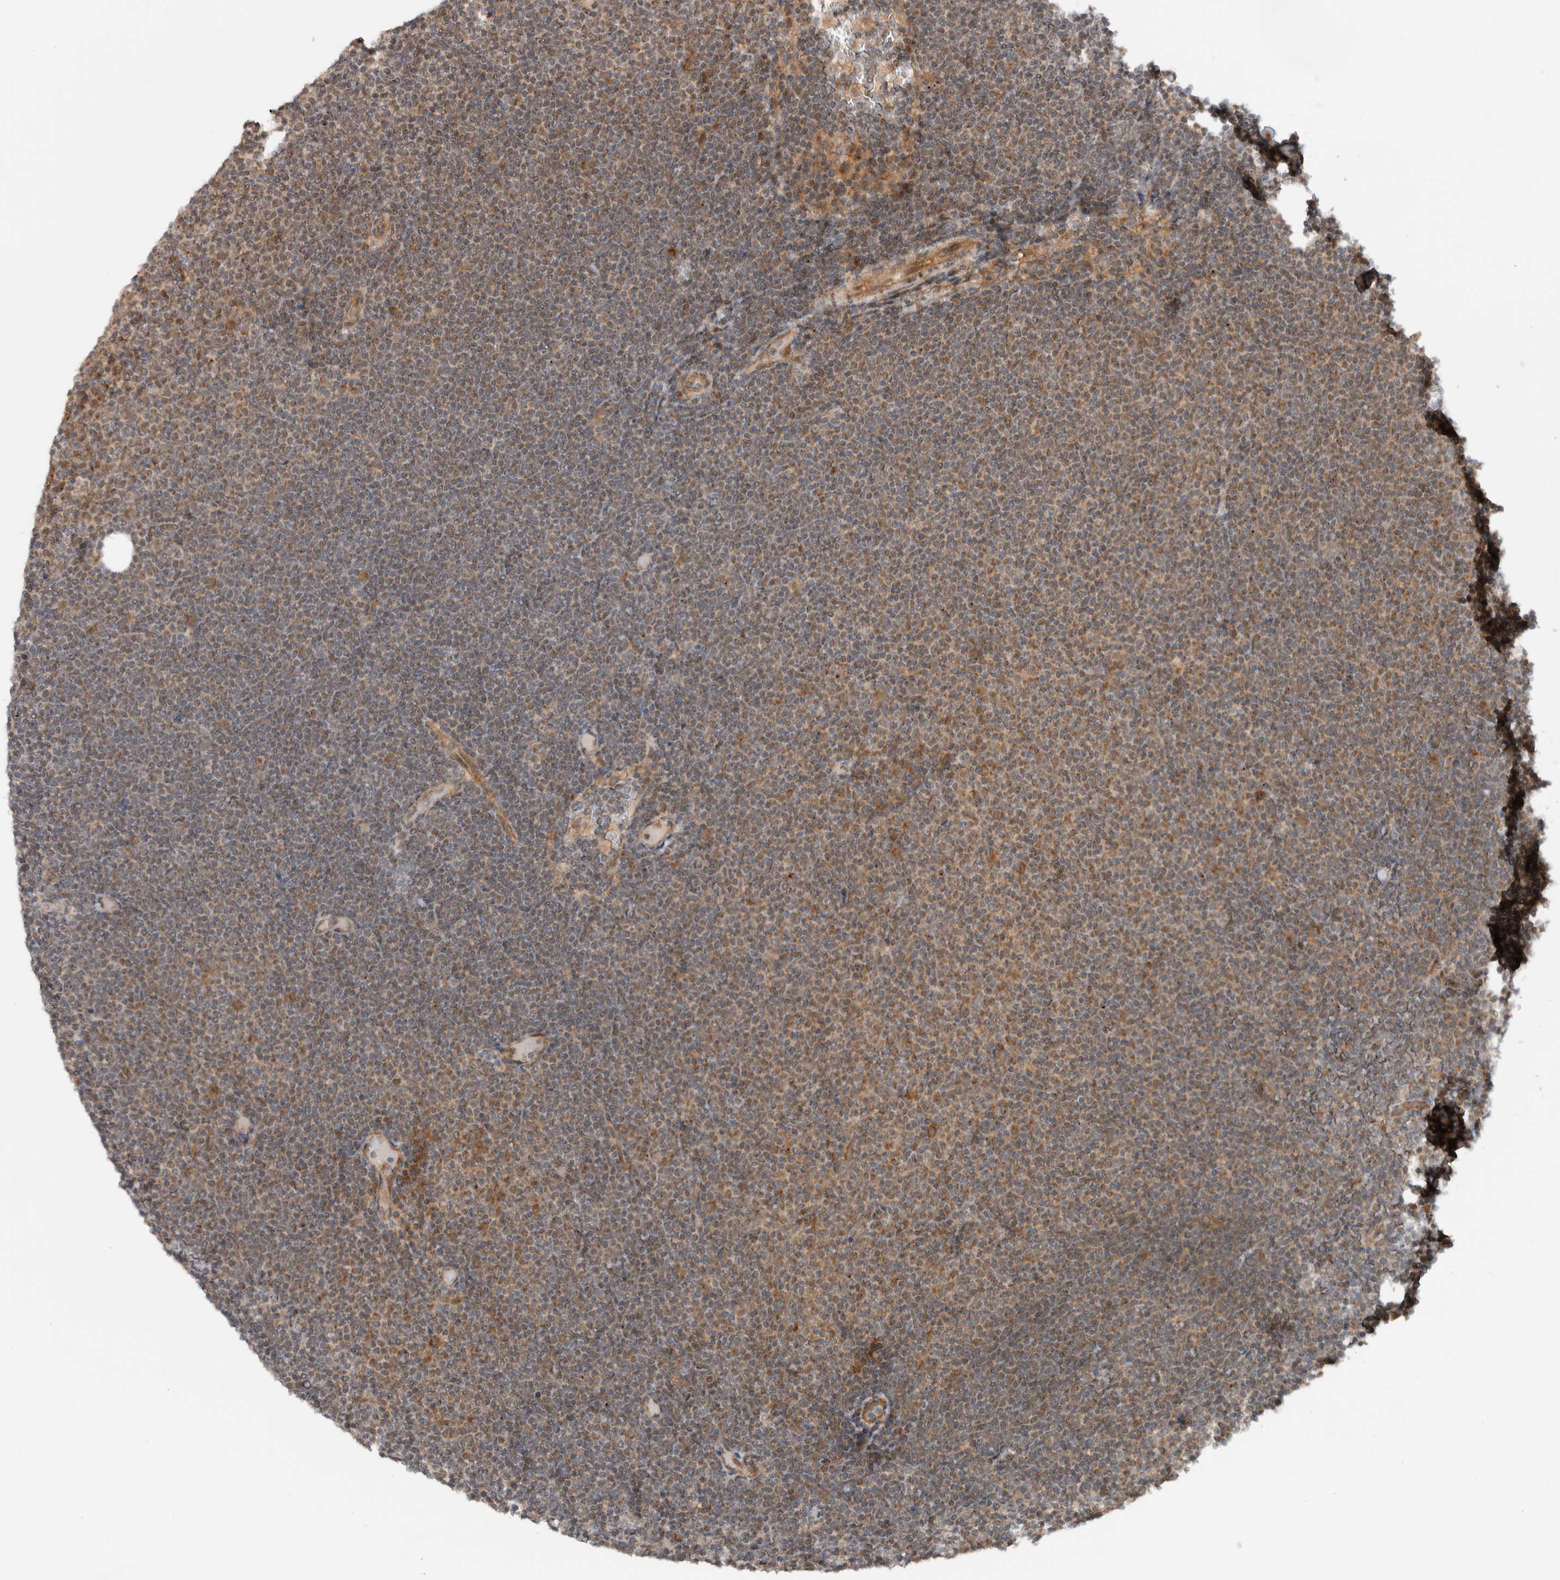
{"staining": {"intensity": "moderate", "quantity": "25%-75%", "location": "cytoplasmic/membranous"}, "tissue": "lymphoma", "cell_type": "Tumor cells", "image_type": "cancer", "snomed": [{"axis": "morphology", "description": "Malignant lymphoma, non-Hodgkin's type, Low grade"}, {"axis": "topography", "description": "Lymph node"}], "caption": "Protein expression analysis of human lymphoma reveals moderate cytoplasmic/membranous staining in approximately 25%-75% of tumor cells.", "gene": "KLHL6", "patient": {"sex": "female", "age": 53}}